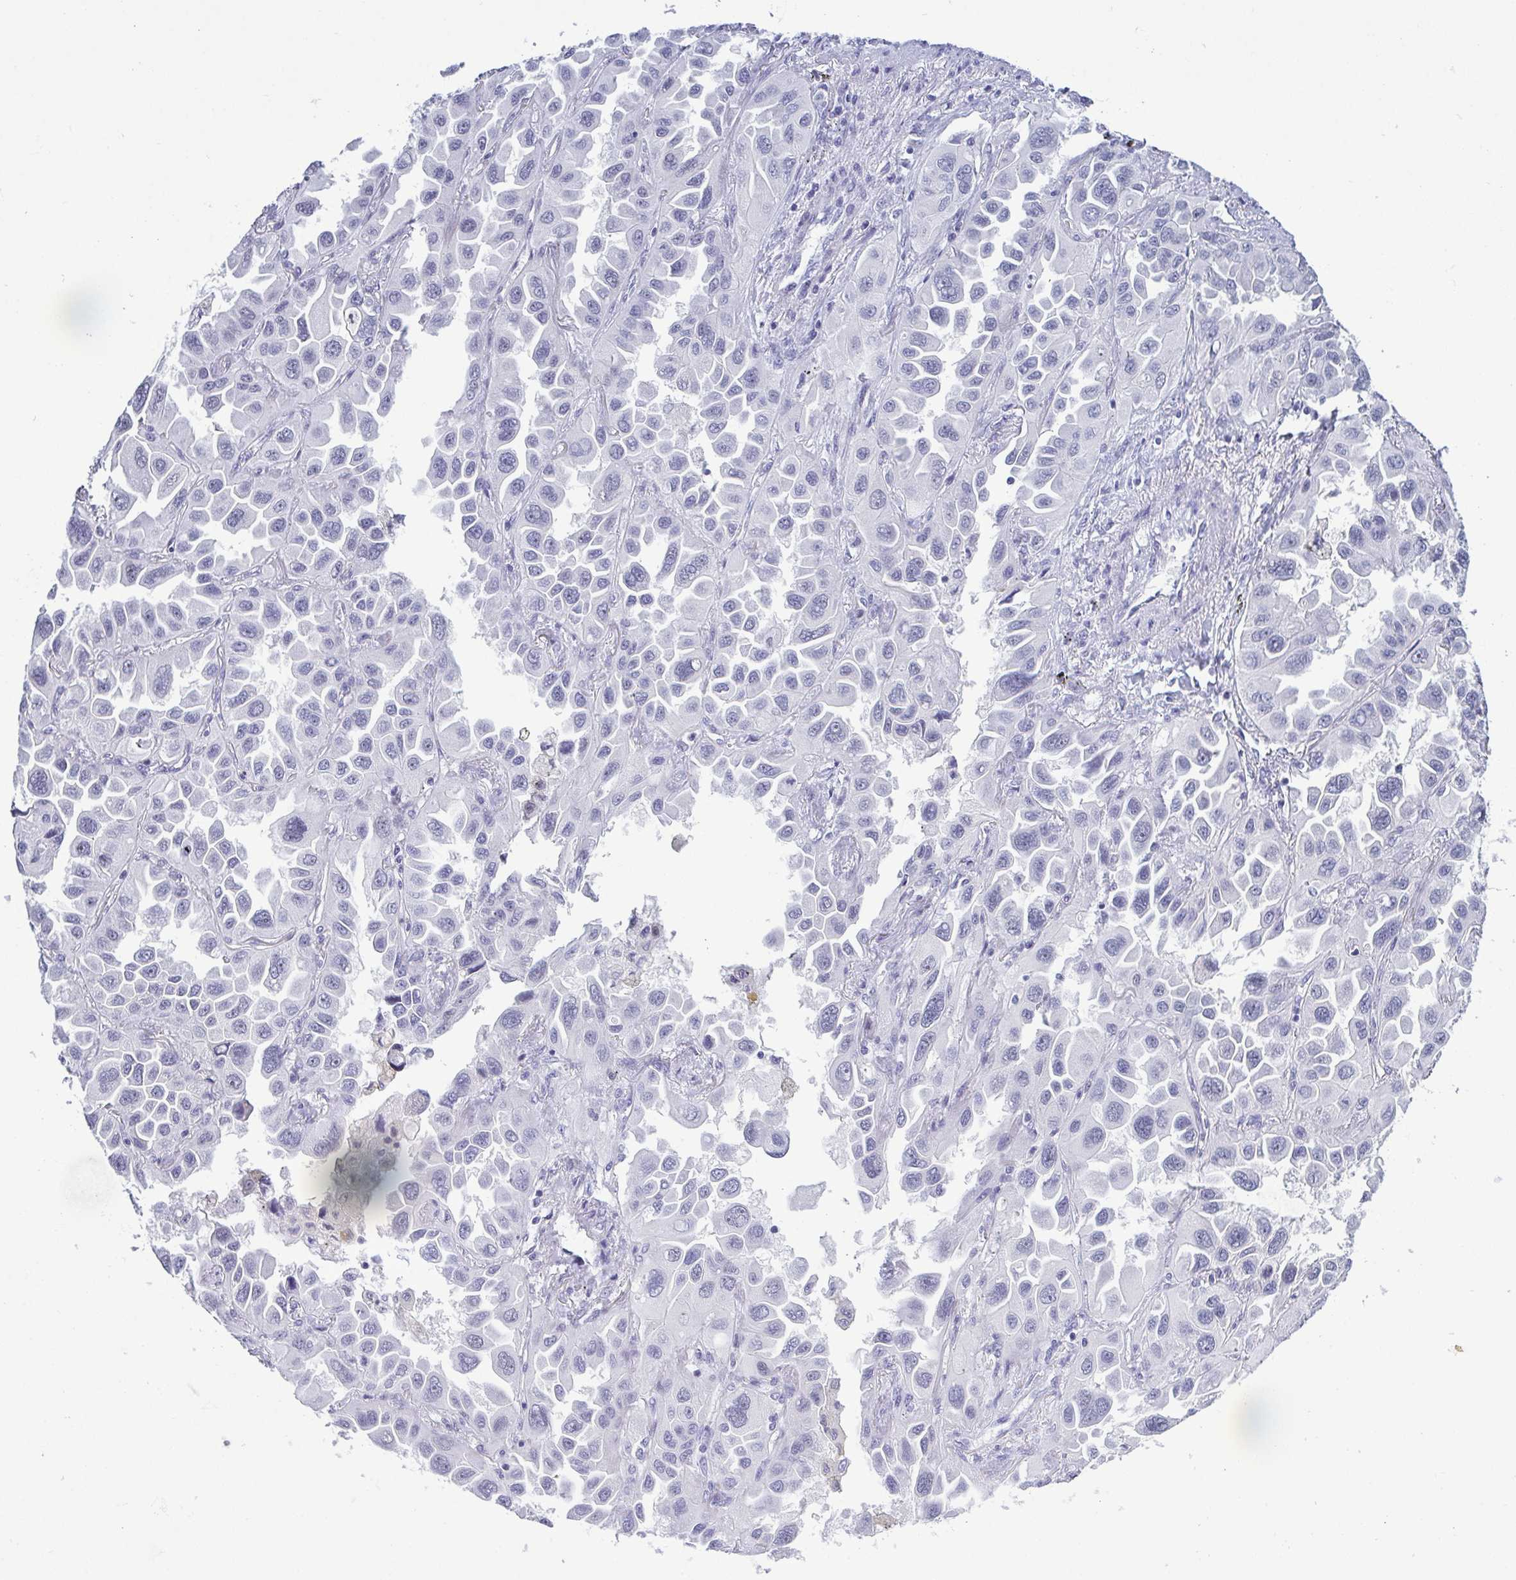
{"staining": {"intensity": "negative", "quantity": "none", "location": "none"}, "tissue": "lung cancer", "cell_type": "Tumor cells", "image_type": "cancer", "snomed": [{"axis": "morphology", "description": "Adenocarcinoma, NOS"}, {"axis": "topography", "description": "Lung"}], "caption": "High power microscopy image of an immunohistochemistry micrograph of lung cancer (adenocarcinoma), revealing no significant positivity in tumor cells.", "gene": "BZW1", "patient": {"sex": "male", "age": 64}}